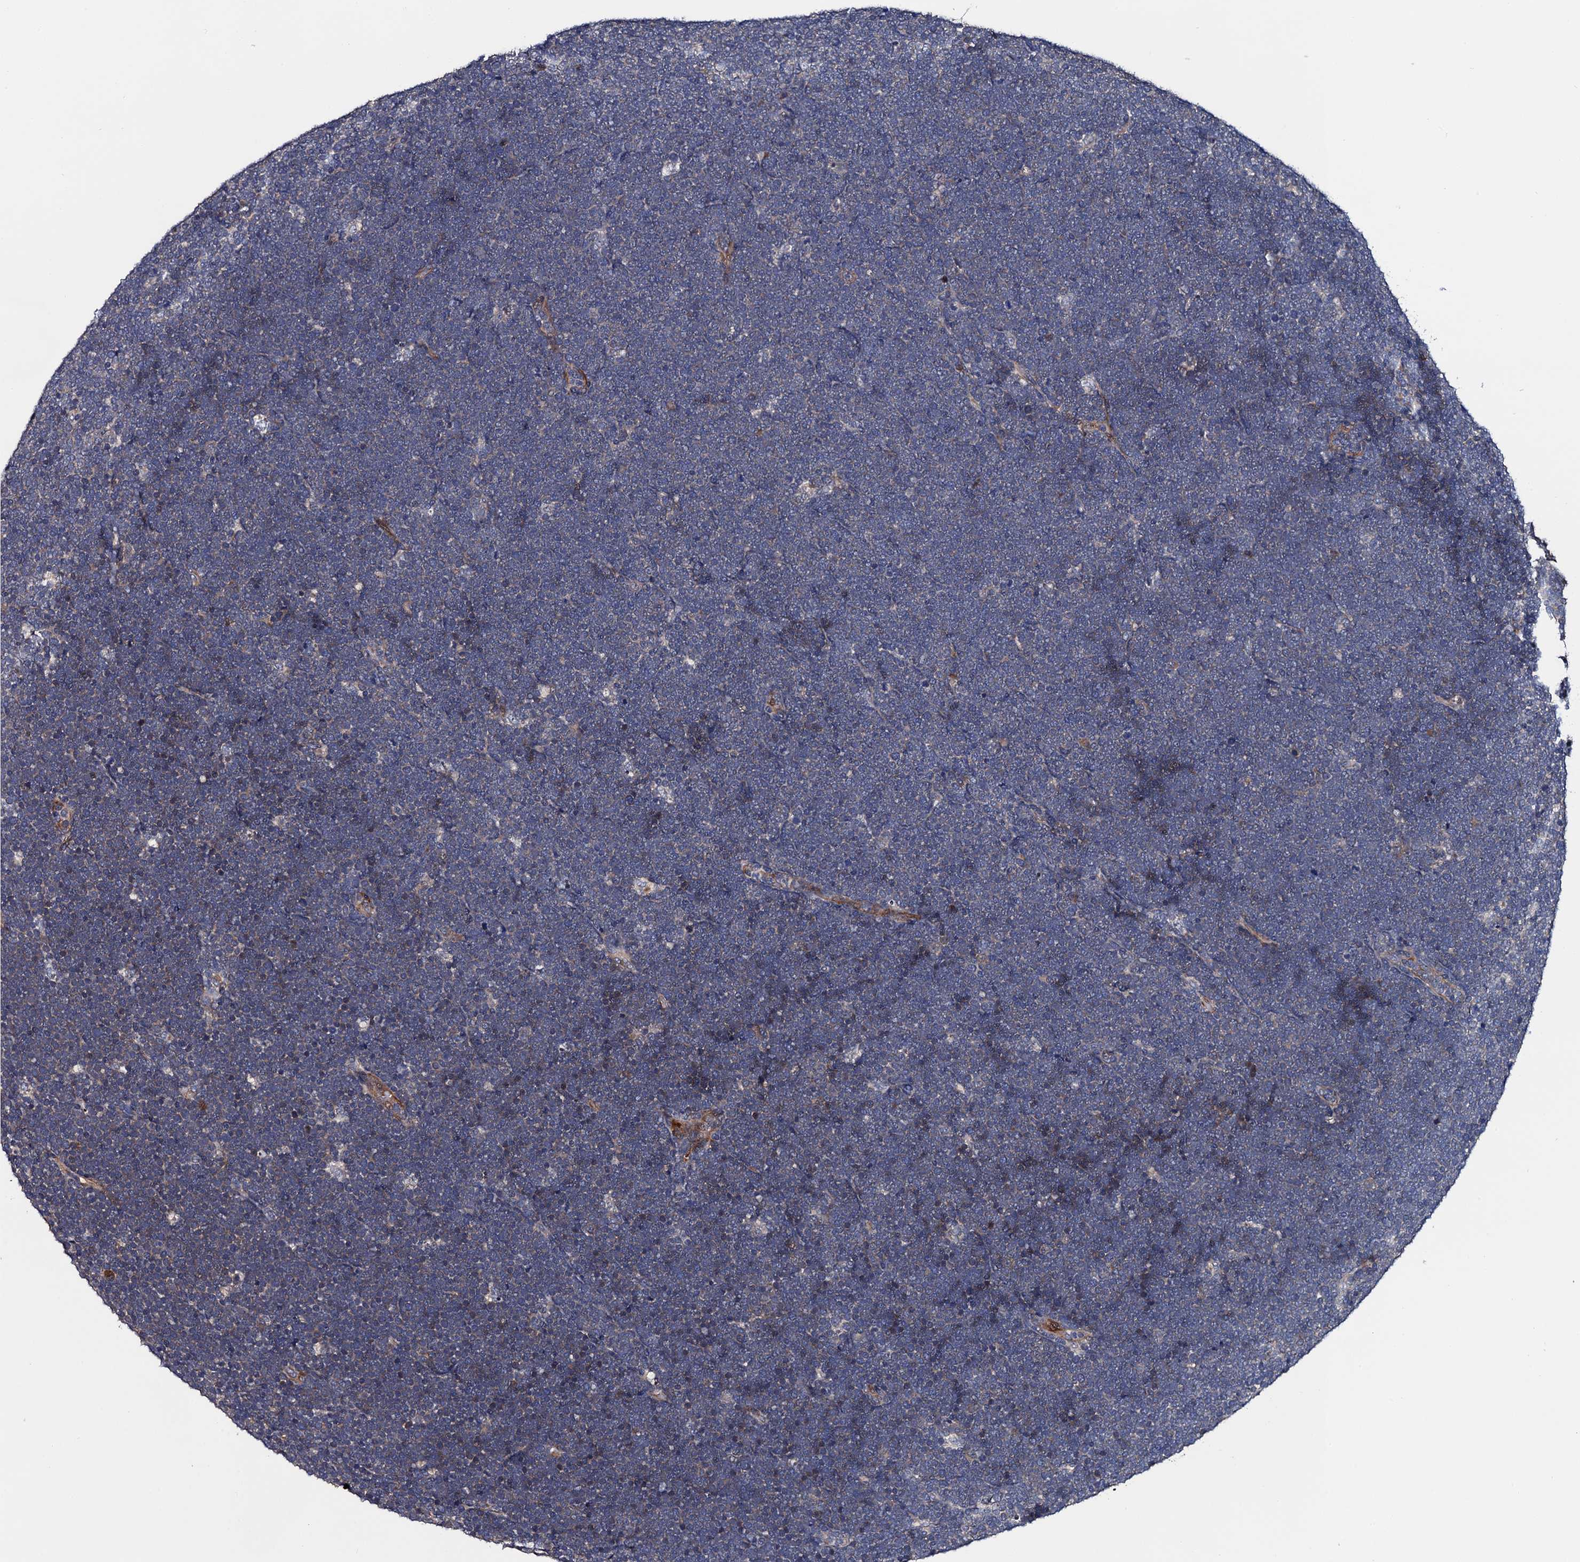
{"staining": {"intensity": "negative", "quantity": "none", "location": "none"}, "tissue": "lymphoma", "cell_type": "Tumor cells", "image_type": "cancer", "snomed": [{"axis": "morphology", "description": "Malignant lymphoma, non-Hodgkin's type, High grade"}, {"axis": "topography", "description": "Lymph node"}], "caption": "Tumor cells are negative for protein expression in human malignant lymphoma, non-Hodgkin's type (high-grade).", "gene": "TRMT112", "patient": {"sex": "male", "age": 13}}